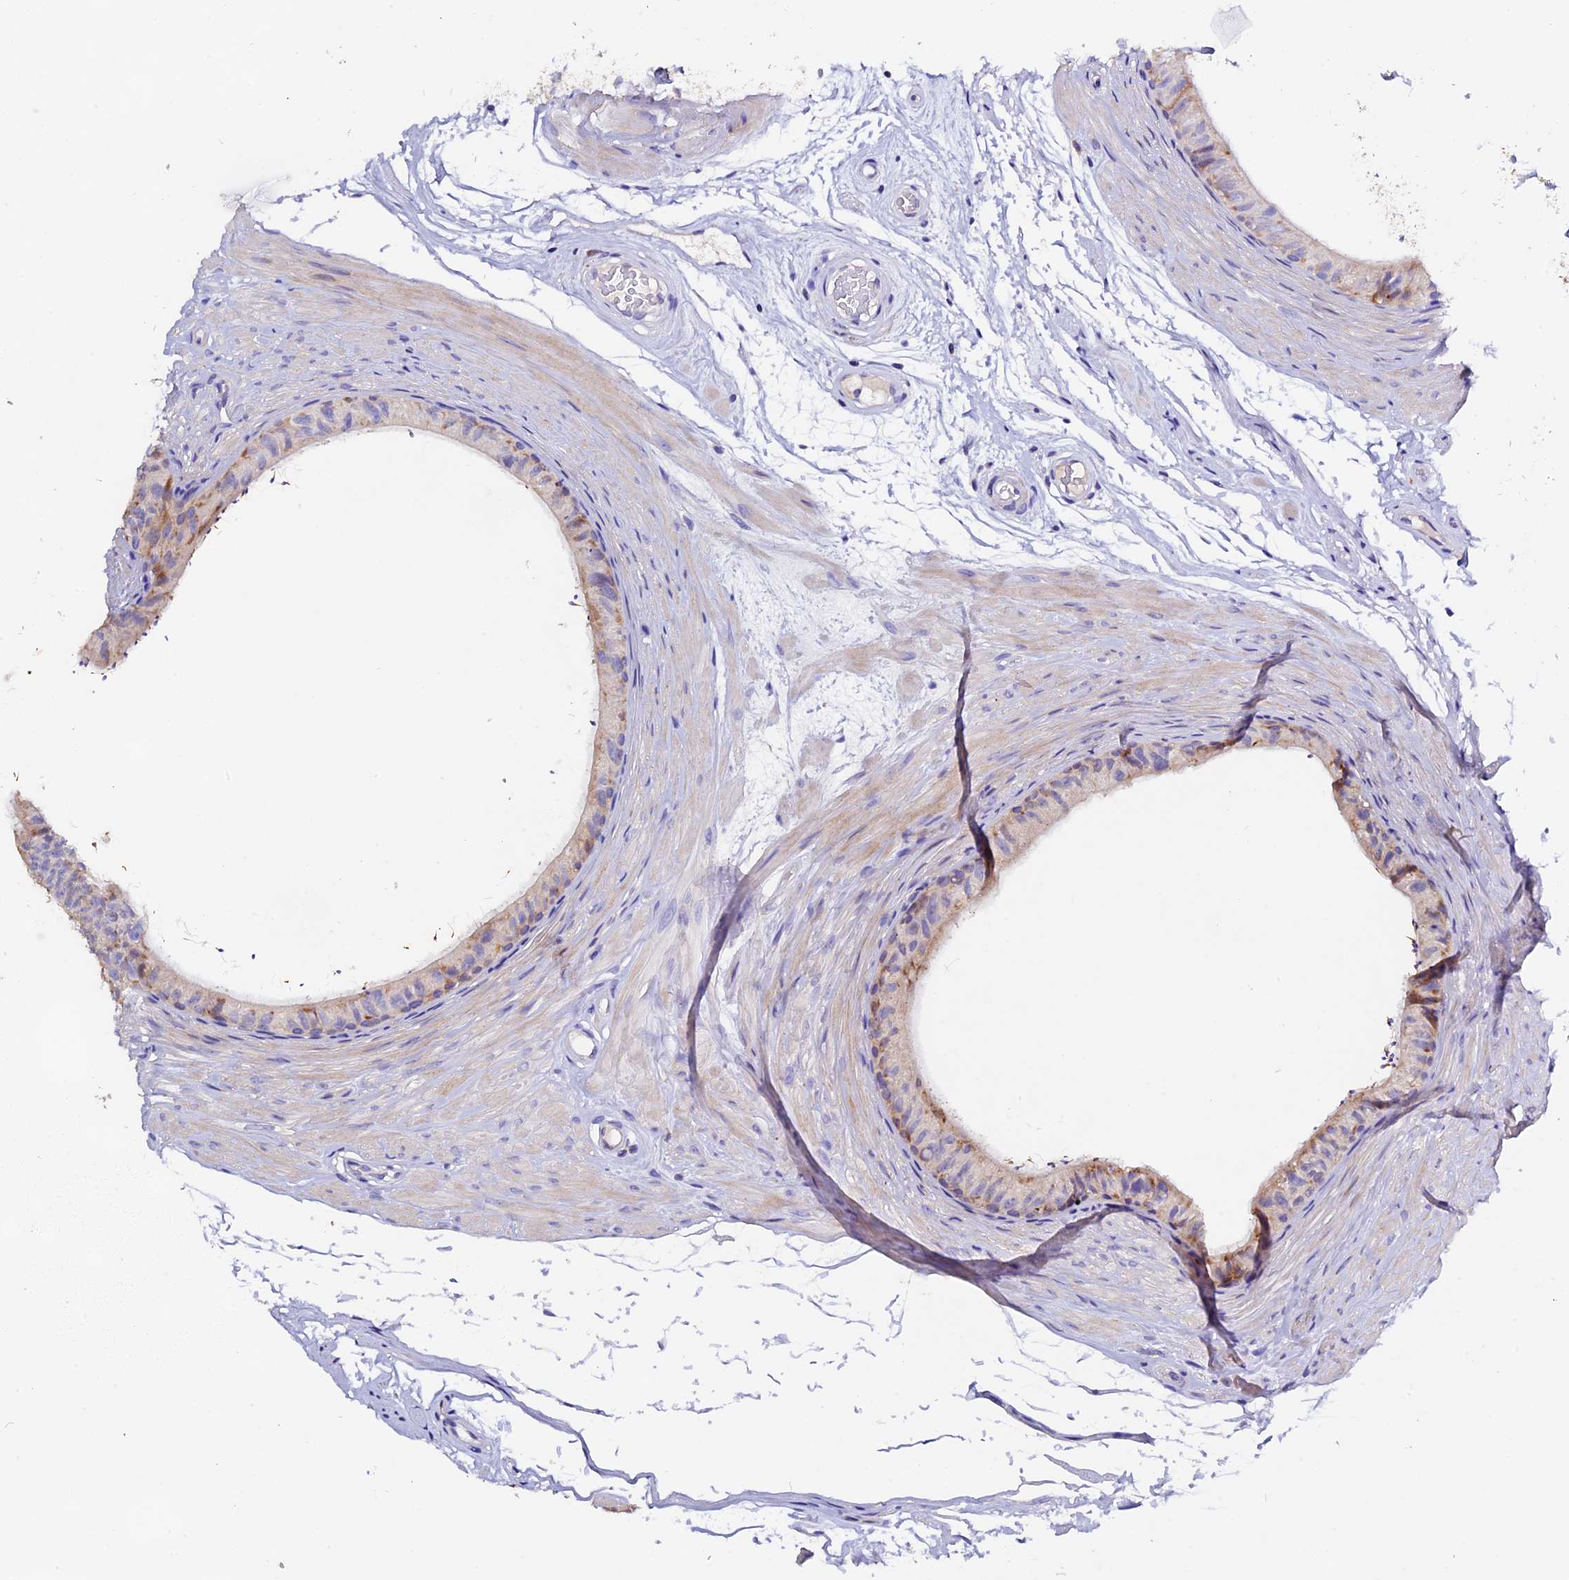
{"staining": {"intensity": "moderate", "quantity": "<25%", "location": "cytoplasmic/membranous"}, "tissue": "epididymis", "cell_type": "Glandular cells", "image_type": "normal", "snomed": [{"axis": "morphology", "description": "Normal tissue, NOS"}, {"axis": "topography", "description": "Epididymis"}], "caption": "Immunohistochemical staining of unremarkable human epididymis exhibits low levels of moderate cytoplasmic/membranous expression in about <25% of glandular cells.", "gene": "FBXW9", "patient": {"sex": "male", "age": 45}}